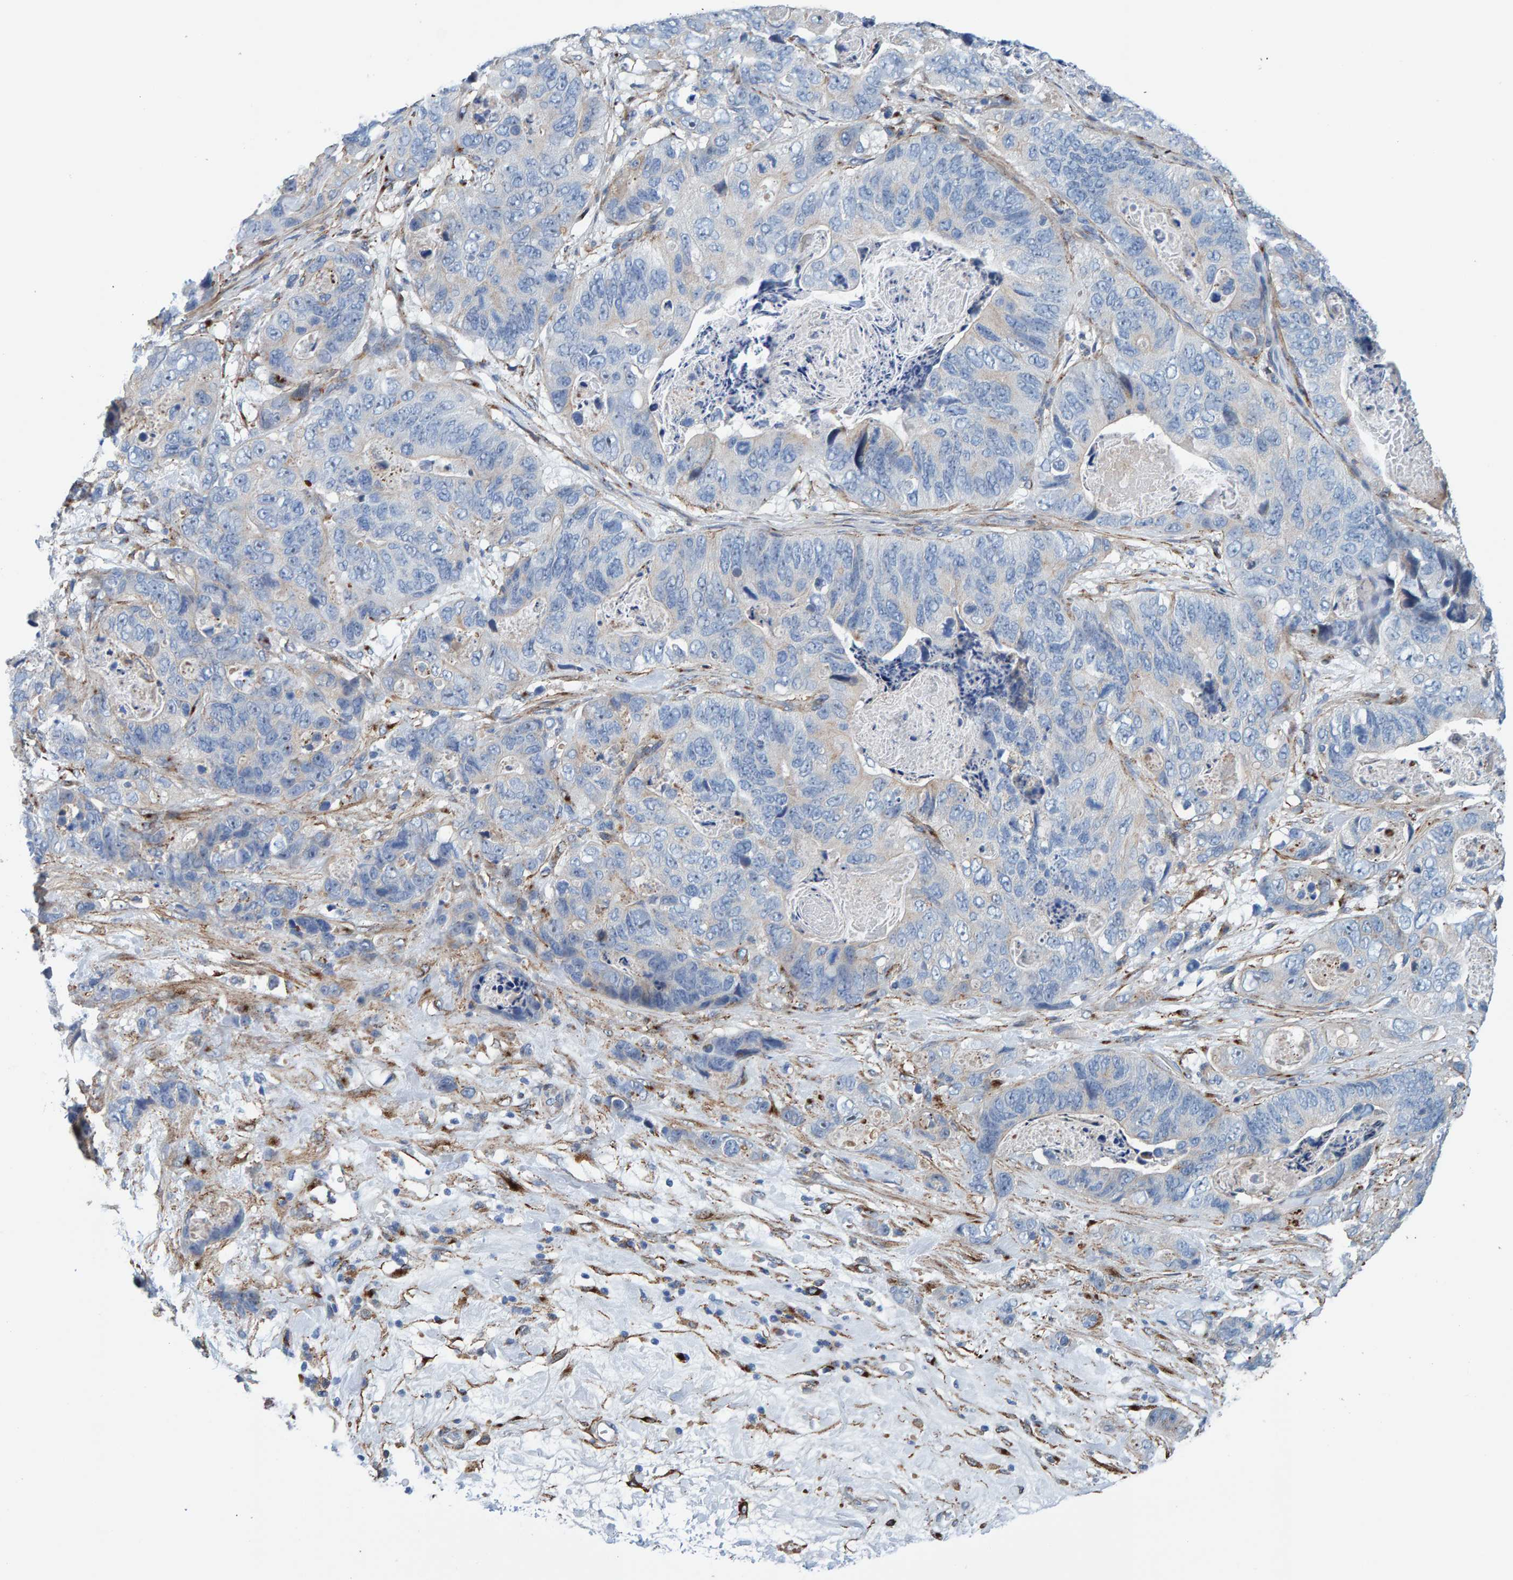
{"staining": {"intensity": "negative", "quantity": "none", "location": "none"}, "tissue": "stomach cancer", "cell_type": "Tumor cells", "image_type": "cancer", "snomed": [{"axis": "morphology", "description": "Normal tissue, NOS"}, {"axis": "morphology", "description": "Adenocarcinoma, NOS"}, {"axis": "topography", "description": "Stomach"}], "caption": "Tumor cells are negative for brown protein staining in stomach adenocarcinoma.", "gene": "LRP1", "patient": {"sex": "female", "age": 89}}